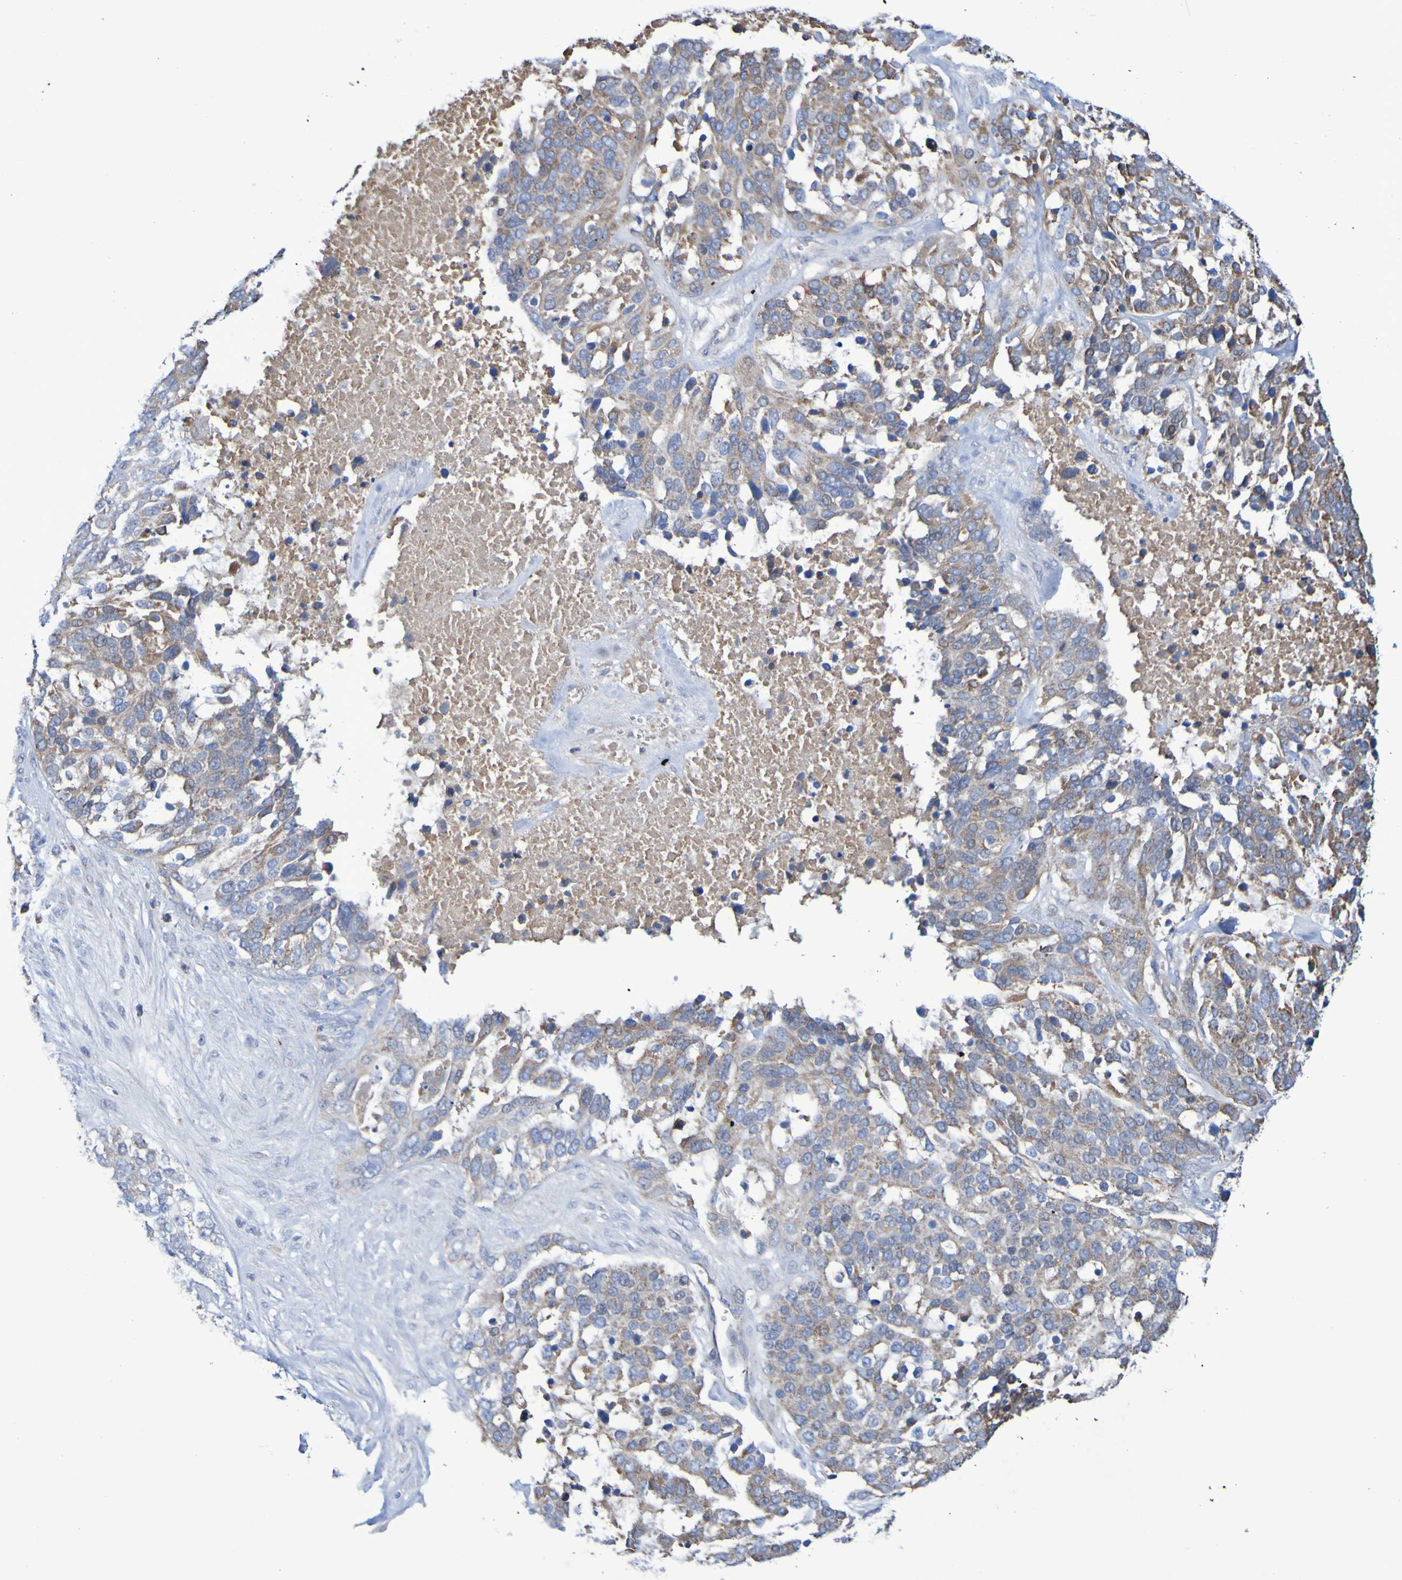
{"staining": {"intensity": "weak", "quantity": ">75%", "location": "cytoplasmic/membranous"}, "tissue": "ovarian cancer", "cell_type": "Tumor cells", "image_type": "cancer", "snomed": [{"axis": "morphology", "description": "Cystadenocarcinoma, serous, NOS"}, {"axis": "topography", "description": "Ovary"}], "caption": "A brown stain labels weak cytoplasmic/membranous staining of a protein in human ovarian cancer tumor cells. Ihc stains the protein of interest in brown and the nuclei are stained blue.", "gene": "CNTN2", "patient": {"sex": "female", "age": 44}}